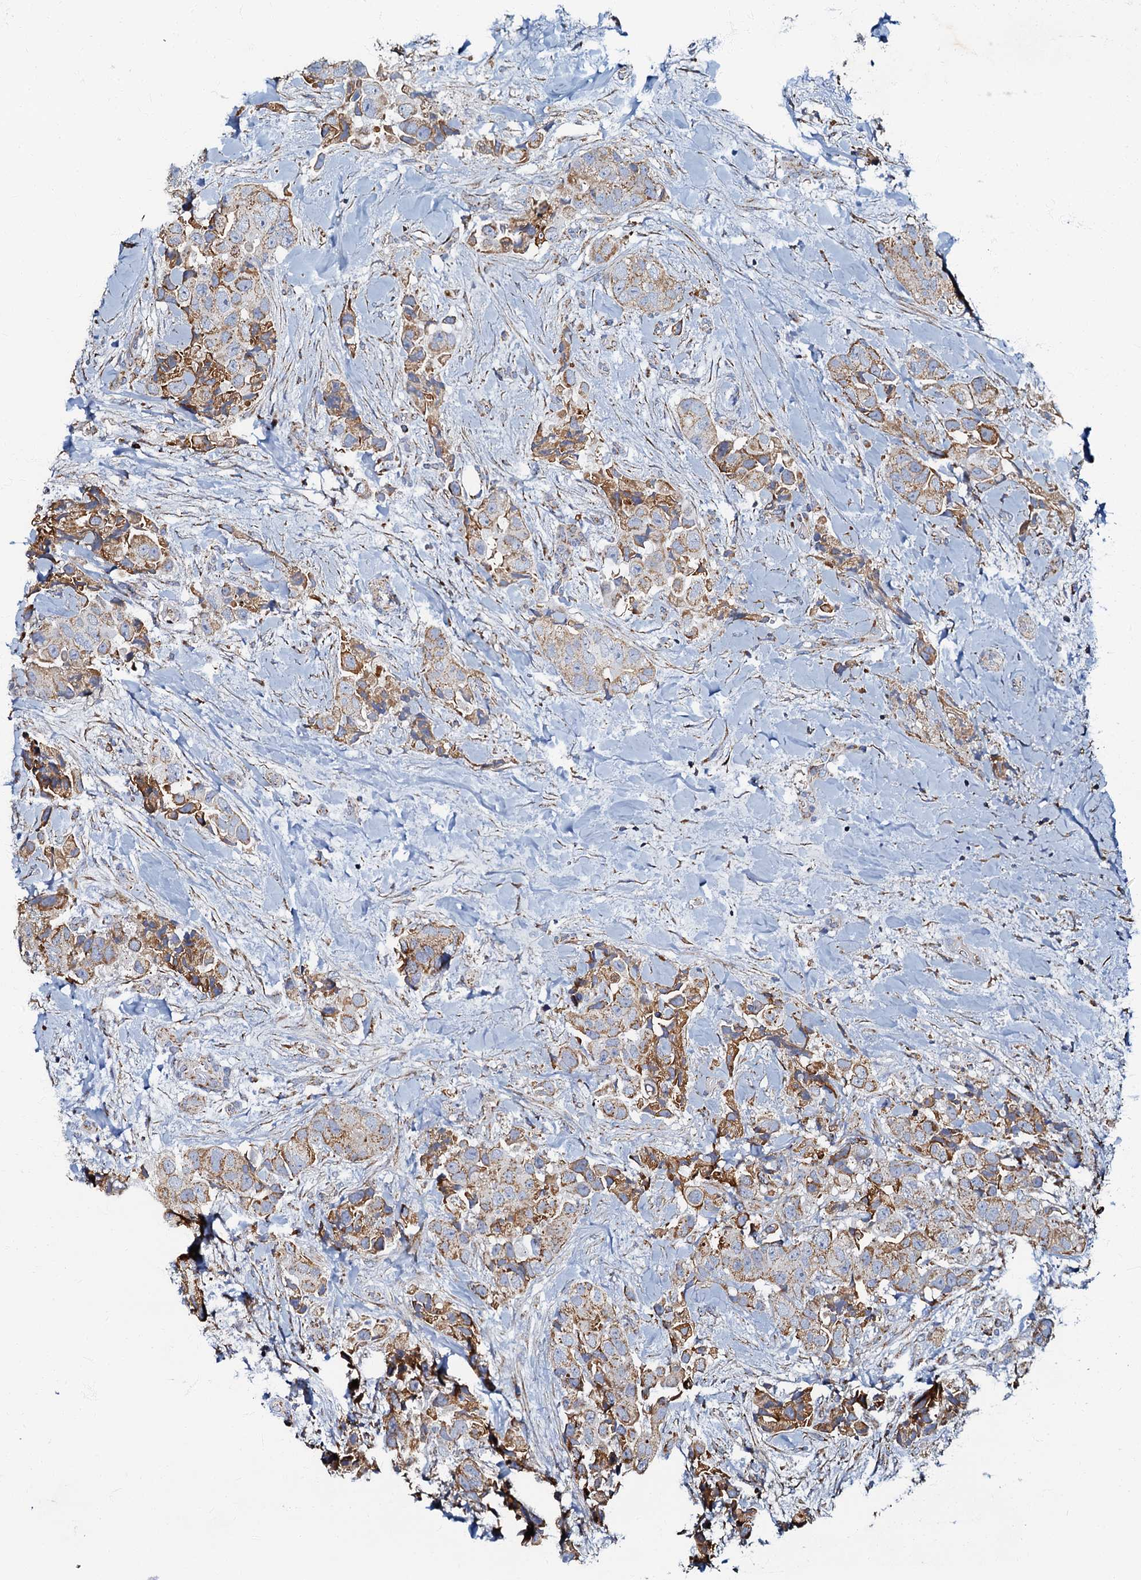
{"staining": {"intensity": "moderate", "quantity": "25%-75%", "location": "cytoplasmic/membranous"}, "tissue": "breast cancer", "cell_type": "Tumor cells", "image_type": "cancer", "snomed": [{"axis": "morphology", "description": "Normal tissue, NOS"}, {"axis": "morphology", "description": "Duct carcinoma"}, {"axis": "topography", "description": "Breast"}], "caption": "Immunohistochemistry histopathology image of neoplastic tissue: human breast intraductal carcinoma stained using IHC reveals medium levels of moderate protein expression localized specifically in the cytoplasmic/membranous of tumor cells, appearing as a cytoplasmic/membranous brown color.", "gene": "NDUFA12", "patient": {"sex": "female", "age": 62}}